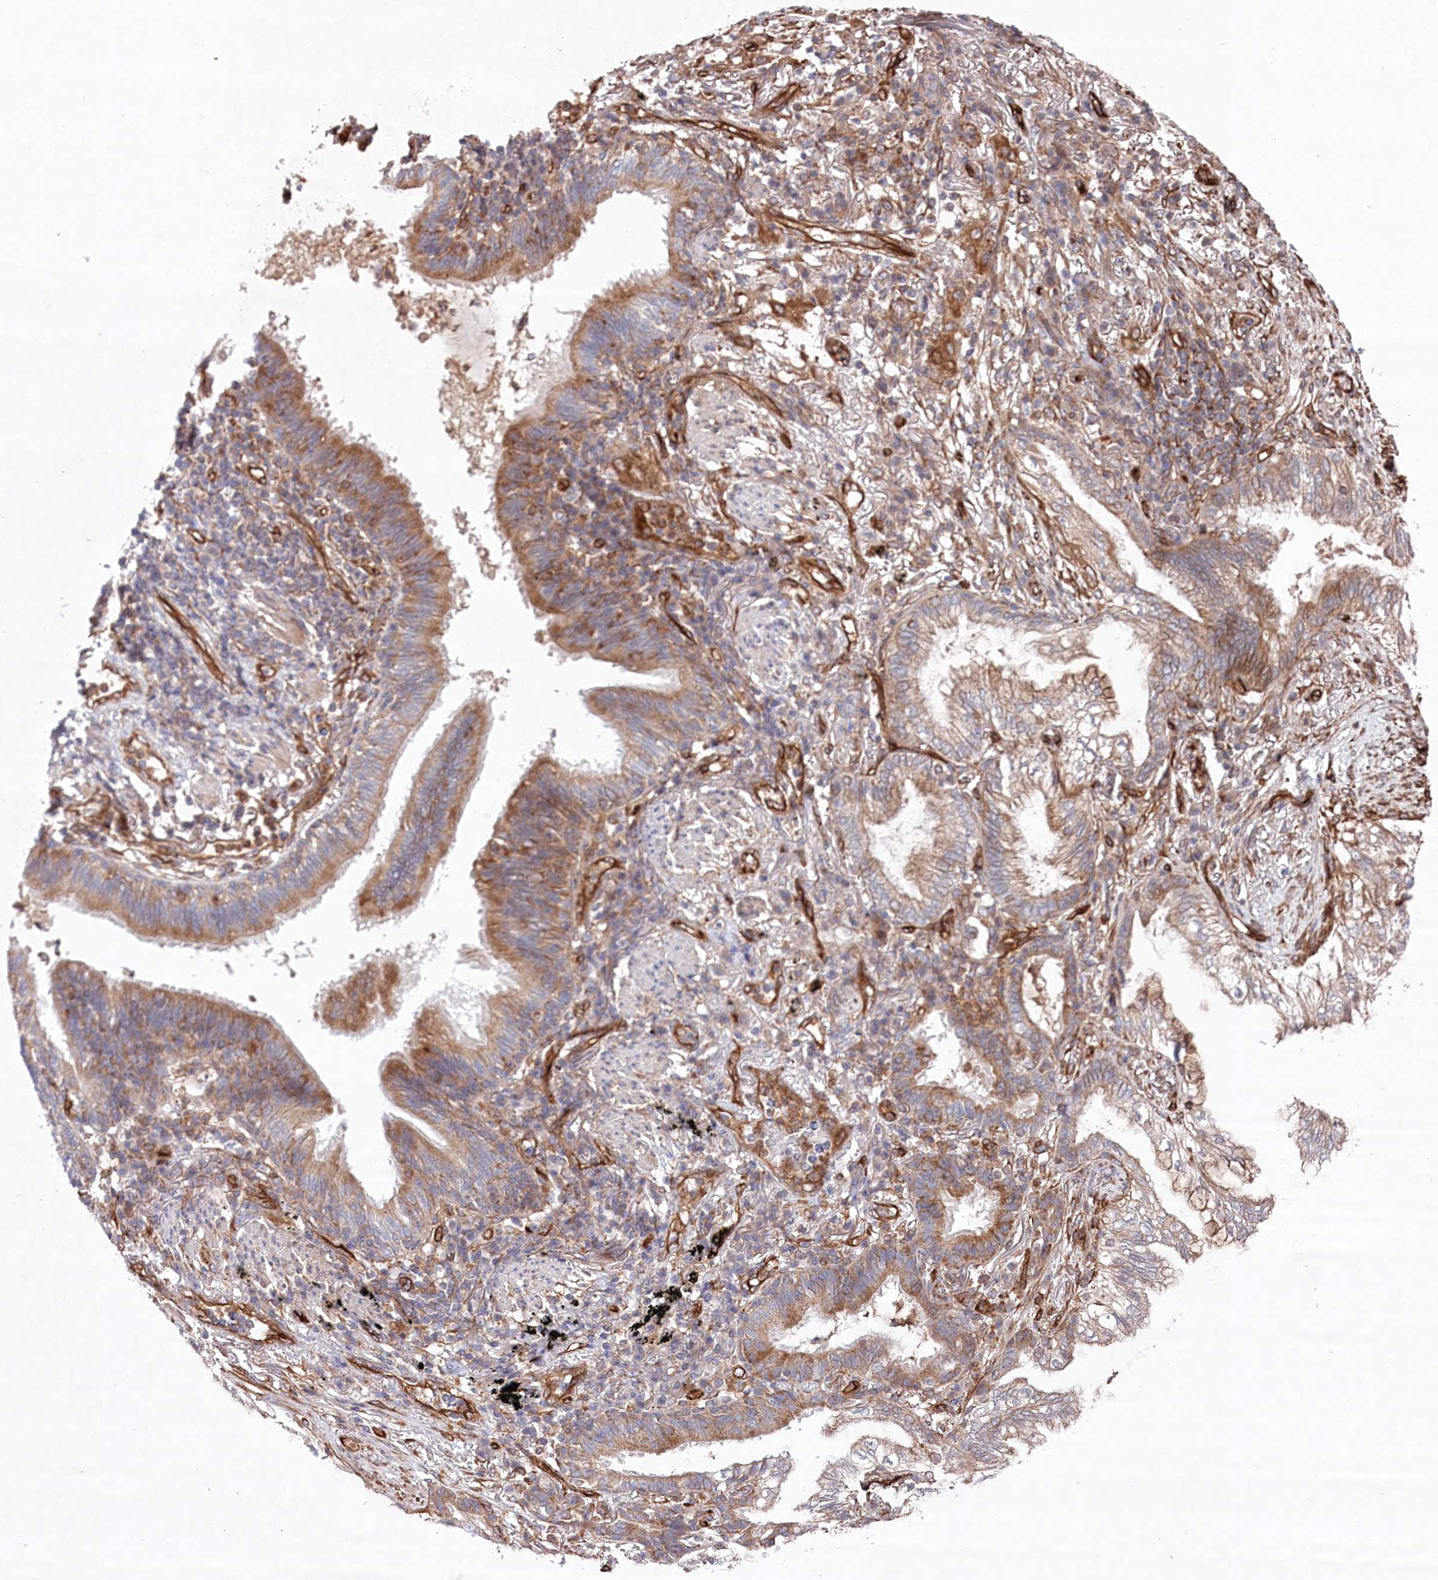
{"staining": {"intensity": "moderate", "quantity": ">75%", "location": "cytoplasmic/membranous"}, "tissue": "lung cancer", "cell_type": "Tumor cells", "image_type": "cancer", "snomed": [{"axis": "morphology", "description": "Adenocarcinoma, NOS"}, {"axis": "topography", "description": "Lung"}], "caption": "A medium amount of moderate cytoplasmic/membranous positivity is seen in approximately >75% of tumor cells in lung cancer (adenocarcinoma) tissue.", "gene": "MTPAP", "patient": {"sex": "female", "age": 70}}